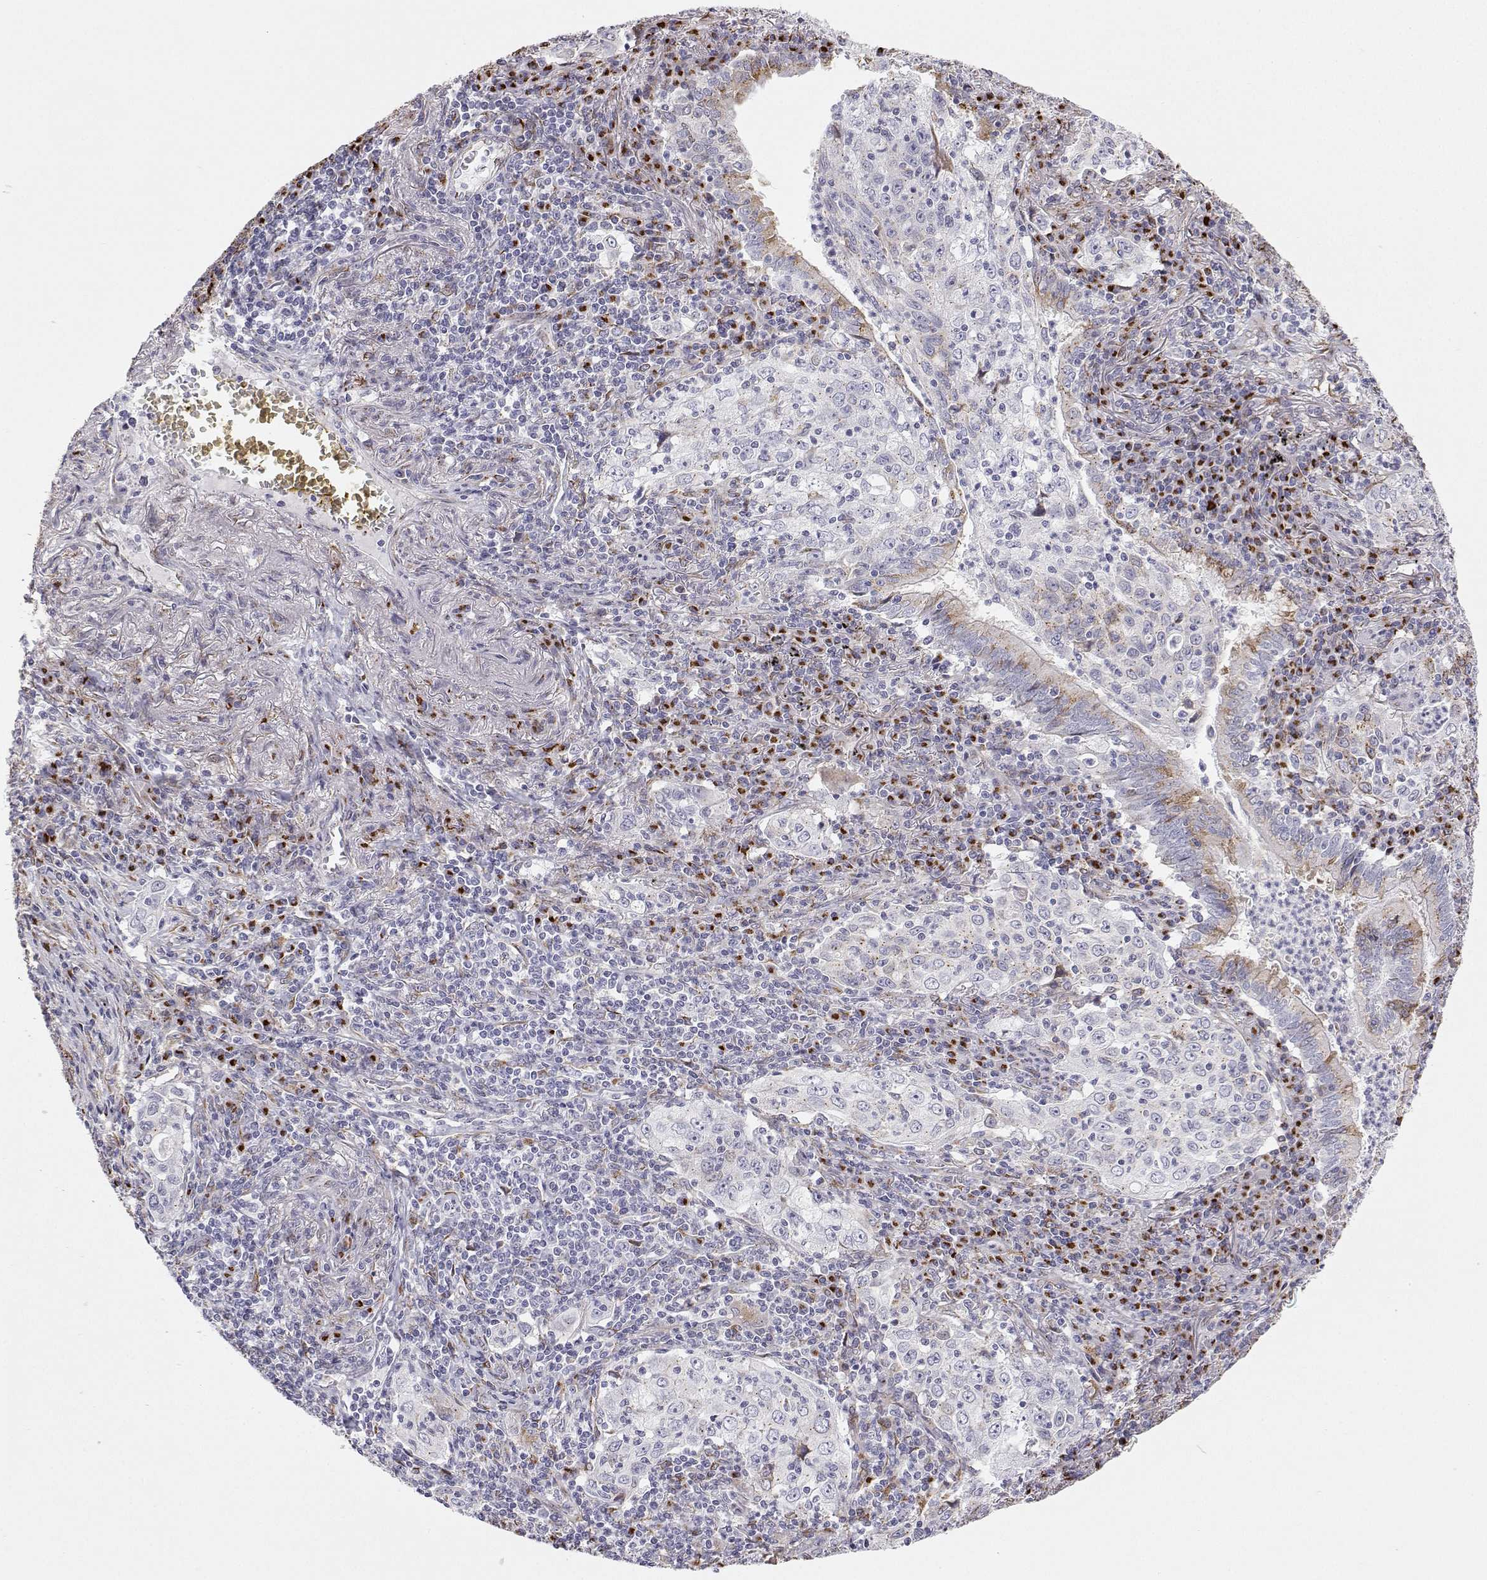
{"staining": {"intensity": "negative", "quantity": "none", "location": "none"}, "tissue": "lung cancer", "cell_type": "Tumor cells", "image_type": "cancer", "snomed": [{"axis": "morphology", "description": "Squamous cell carcinoma, NOS"}, {"axis": "topography", "description": "Lung"}], "caption": "This is a image of IHC staining of lung cancer, which shows no positivity in tumor cells.", "gene": "STARD13", "patient": {"sex": "male", "age": 71}}